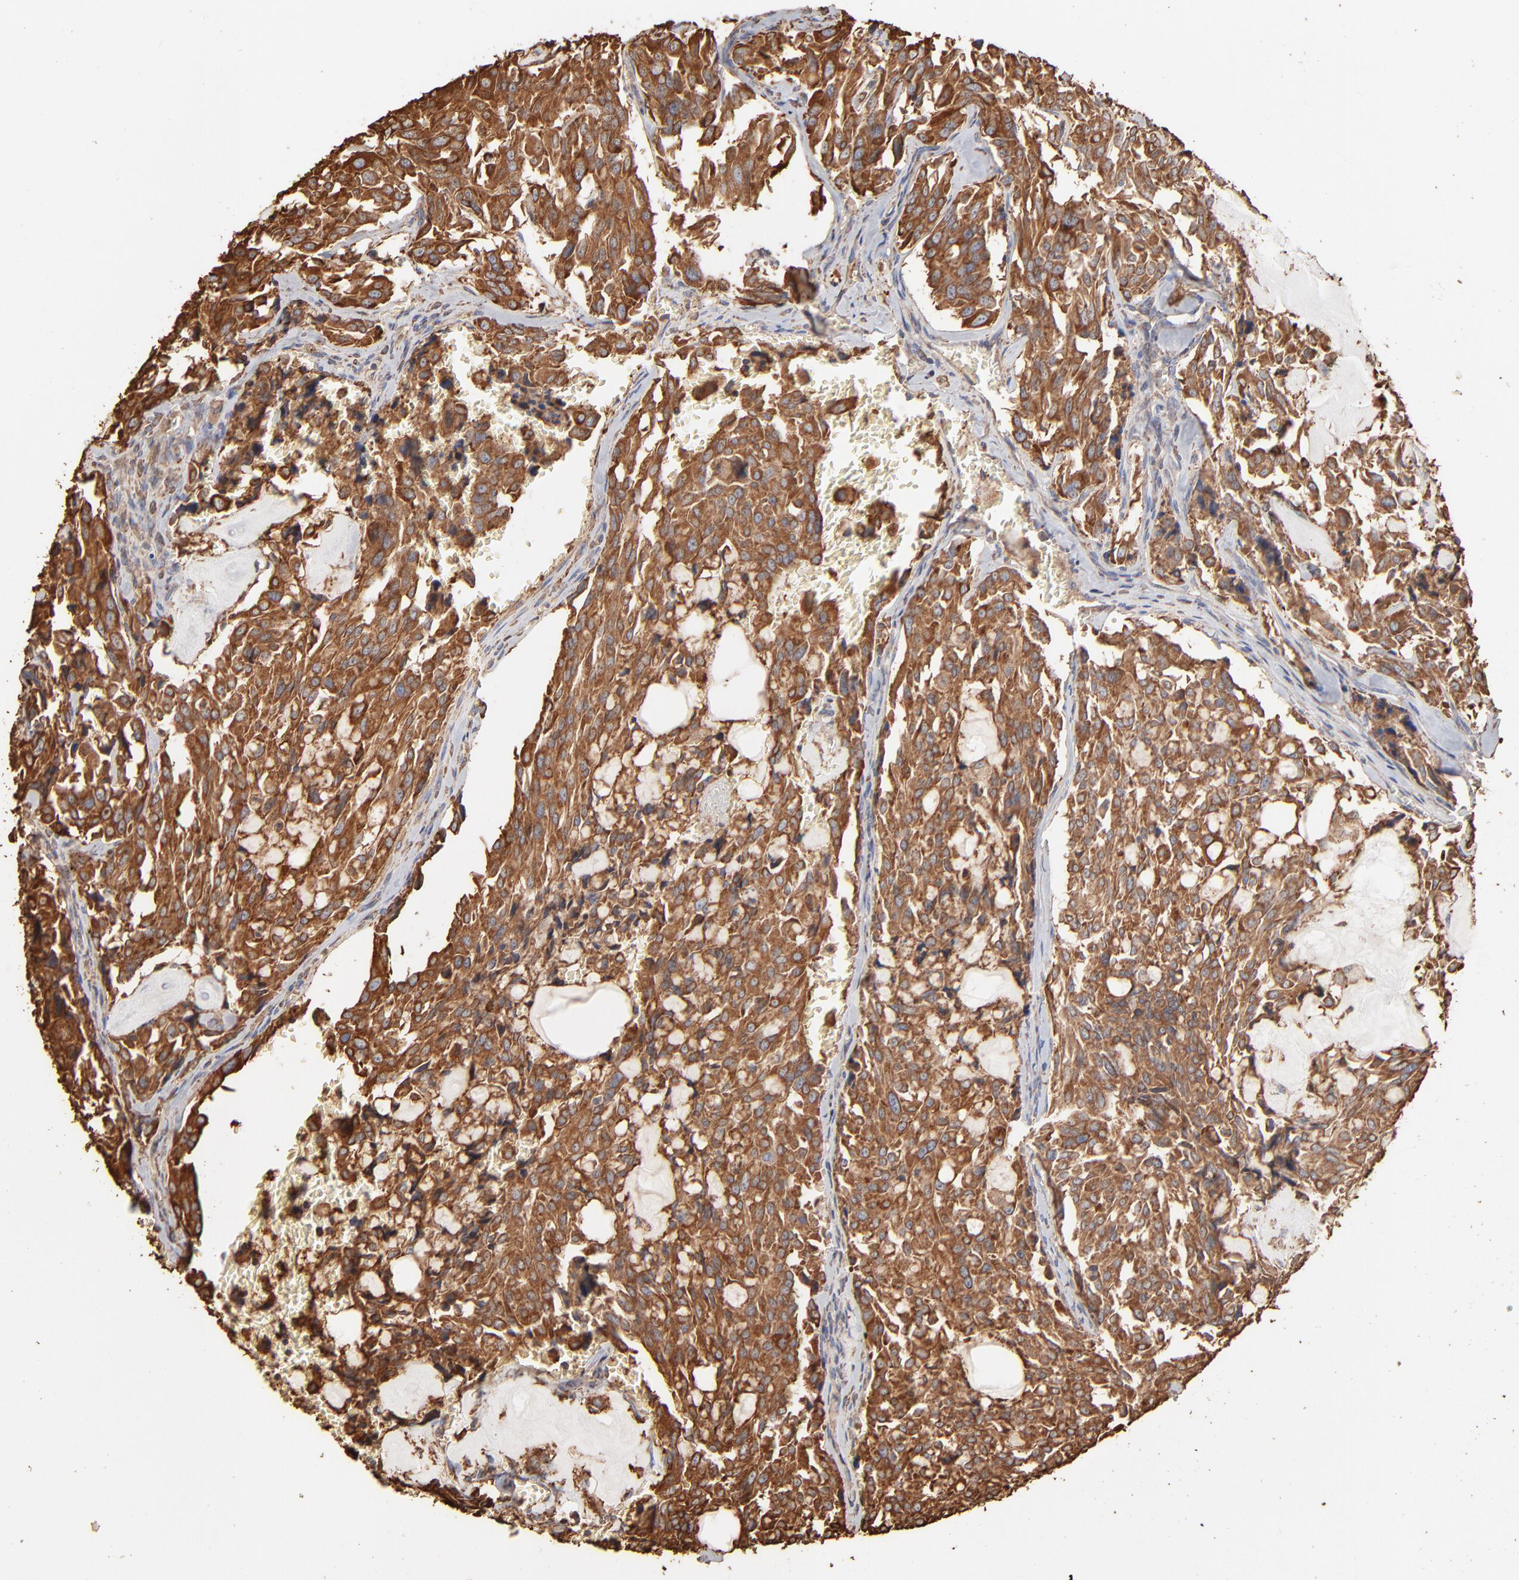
{"staining": {"intensity": "moderate", "quantity": ">75%", "location": "cytoplasmic/membranous"}, "tissue": "thyroid cancer", "cell_type": "Tumor cells", "image_type": "cancer", "snomed": [{"axis": "morphology", "description": "Carcinoma, NOS"}, {"axis": "morphology", "description": "Carcinoid, malignant, NOS"}, {"axis": "topography", "description": "Thyroid gland"}], "caption": "IHC (DAB) staining of thyroid malignant carcinoid reveals moderate cytoplasmic/membranous protein staining in approximately >75% of tumor cells.", "gene": "PDIA3", "patient": {"sex": "male", "age": 33}}